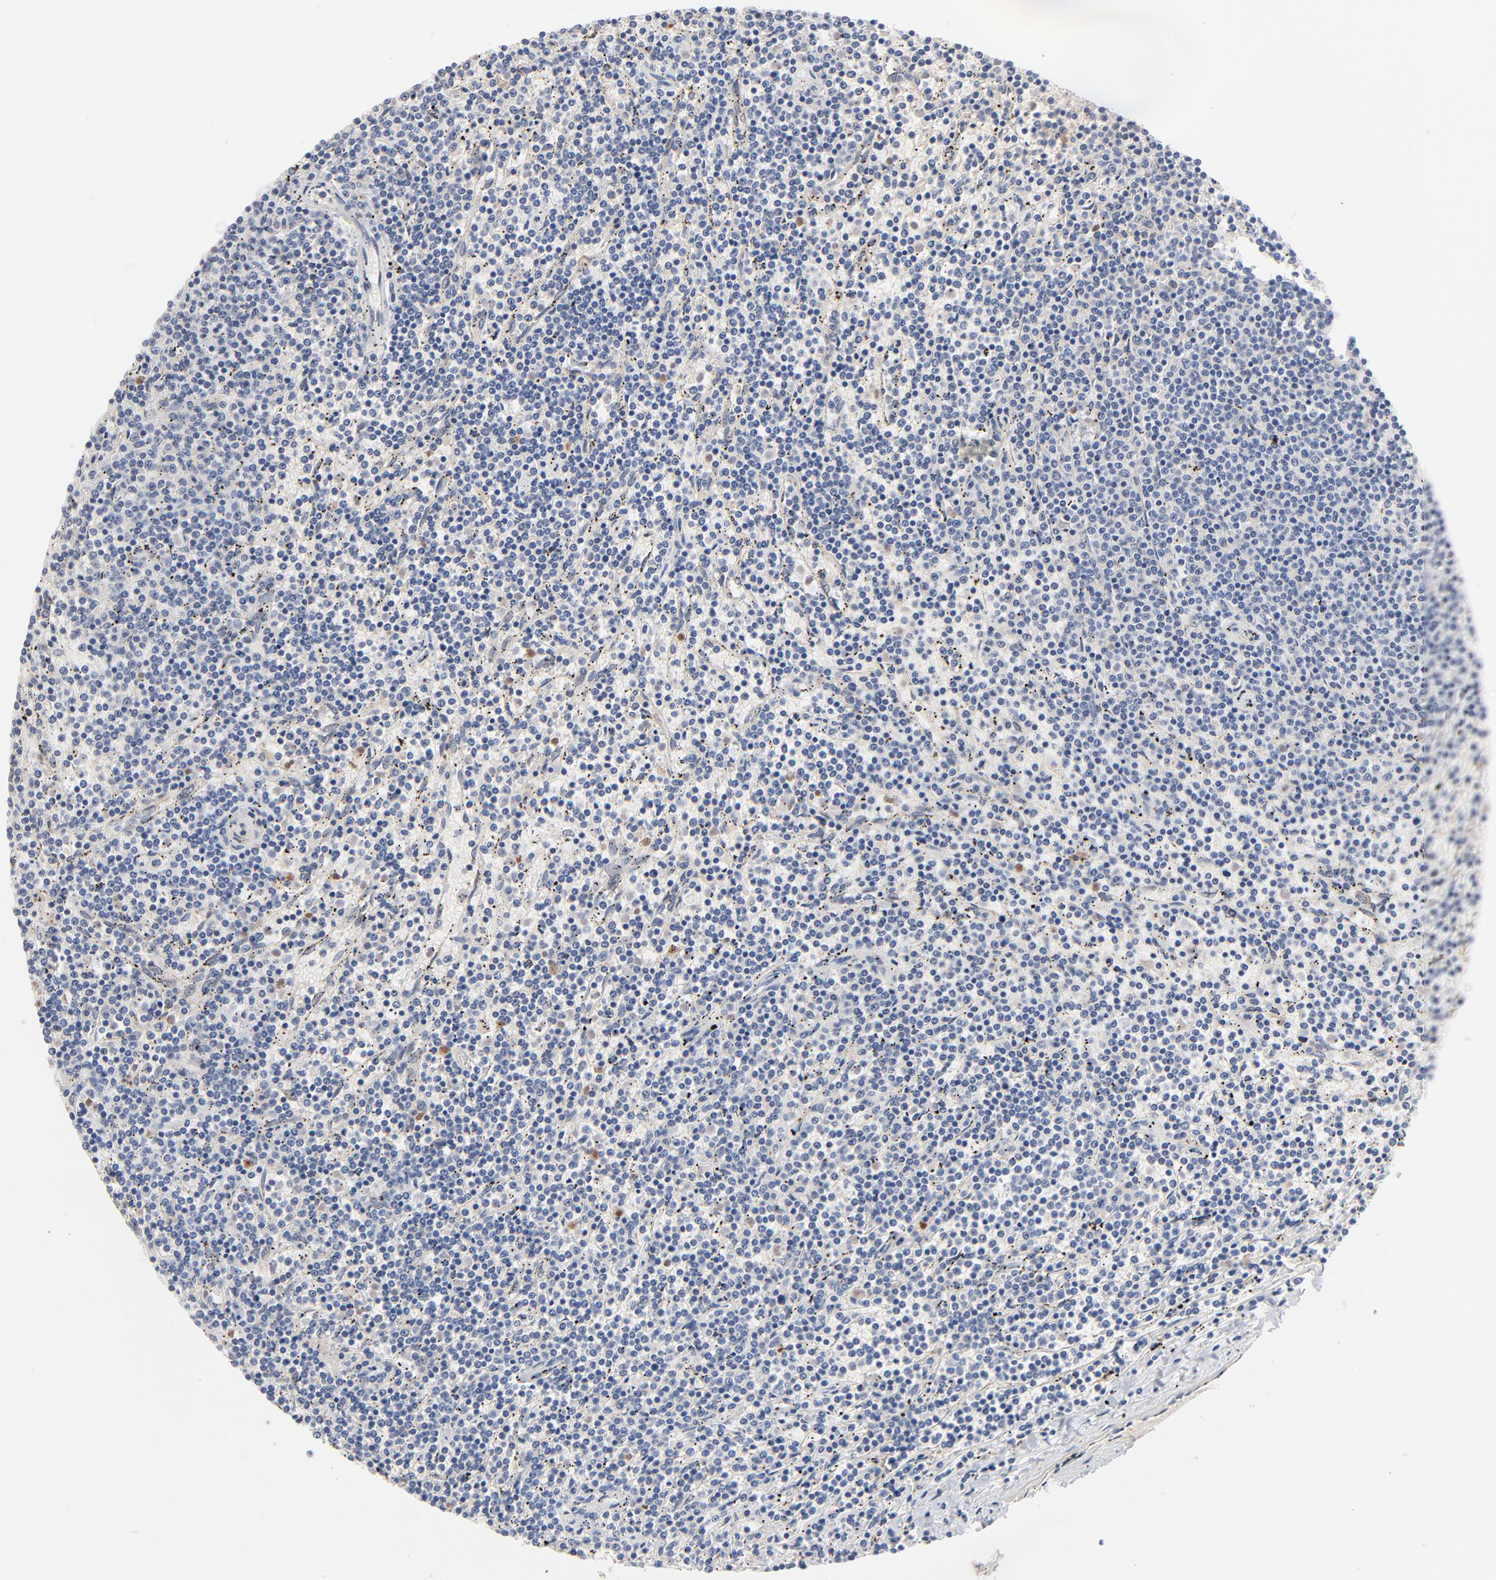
{"staining": {"intensity": "negative", "quantity": "none", "location": "none"}, "tissue": "lymphoma", "cell_type": "Tumor cells", "image_type": "cancer", "snomed": [{"axis": "morphology", "description": "Malignant lymphoma, non-Hodgkin's type, Low grade"}, {"axis": "topography", "description": "Spleen"}], "caption": "Human malignant lymphoma, non-Hodgkin's type (low-grade) stained for a protein using immunohistochemistry (IHC) reveals no staining in tumor cells.", "gene": "SERPINA4", "patient": {"sex": "female", "age": 50}}